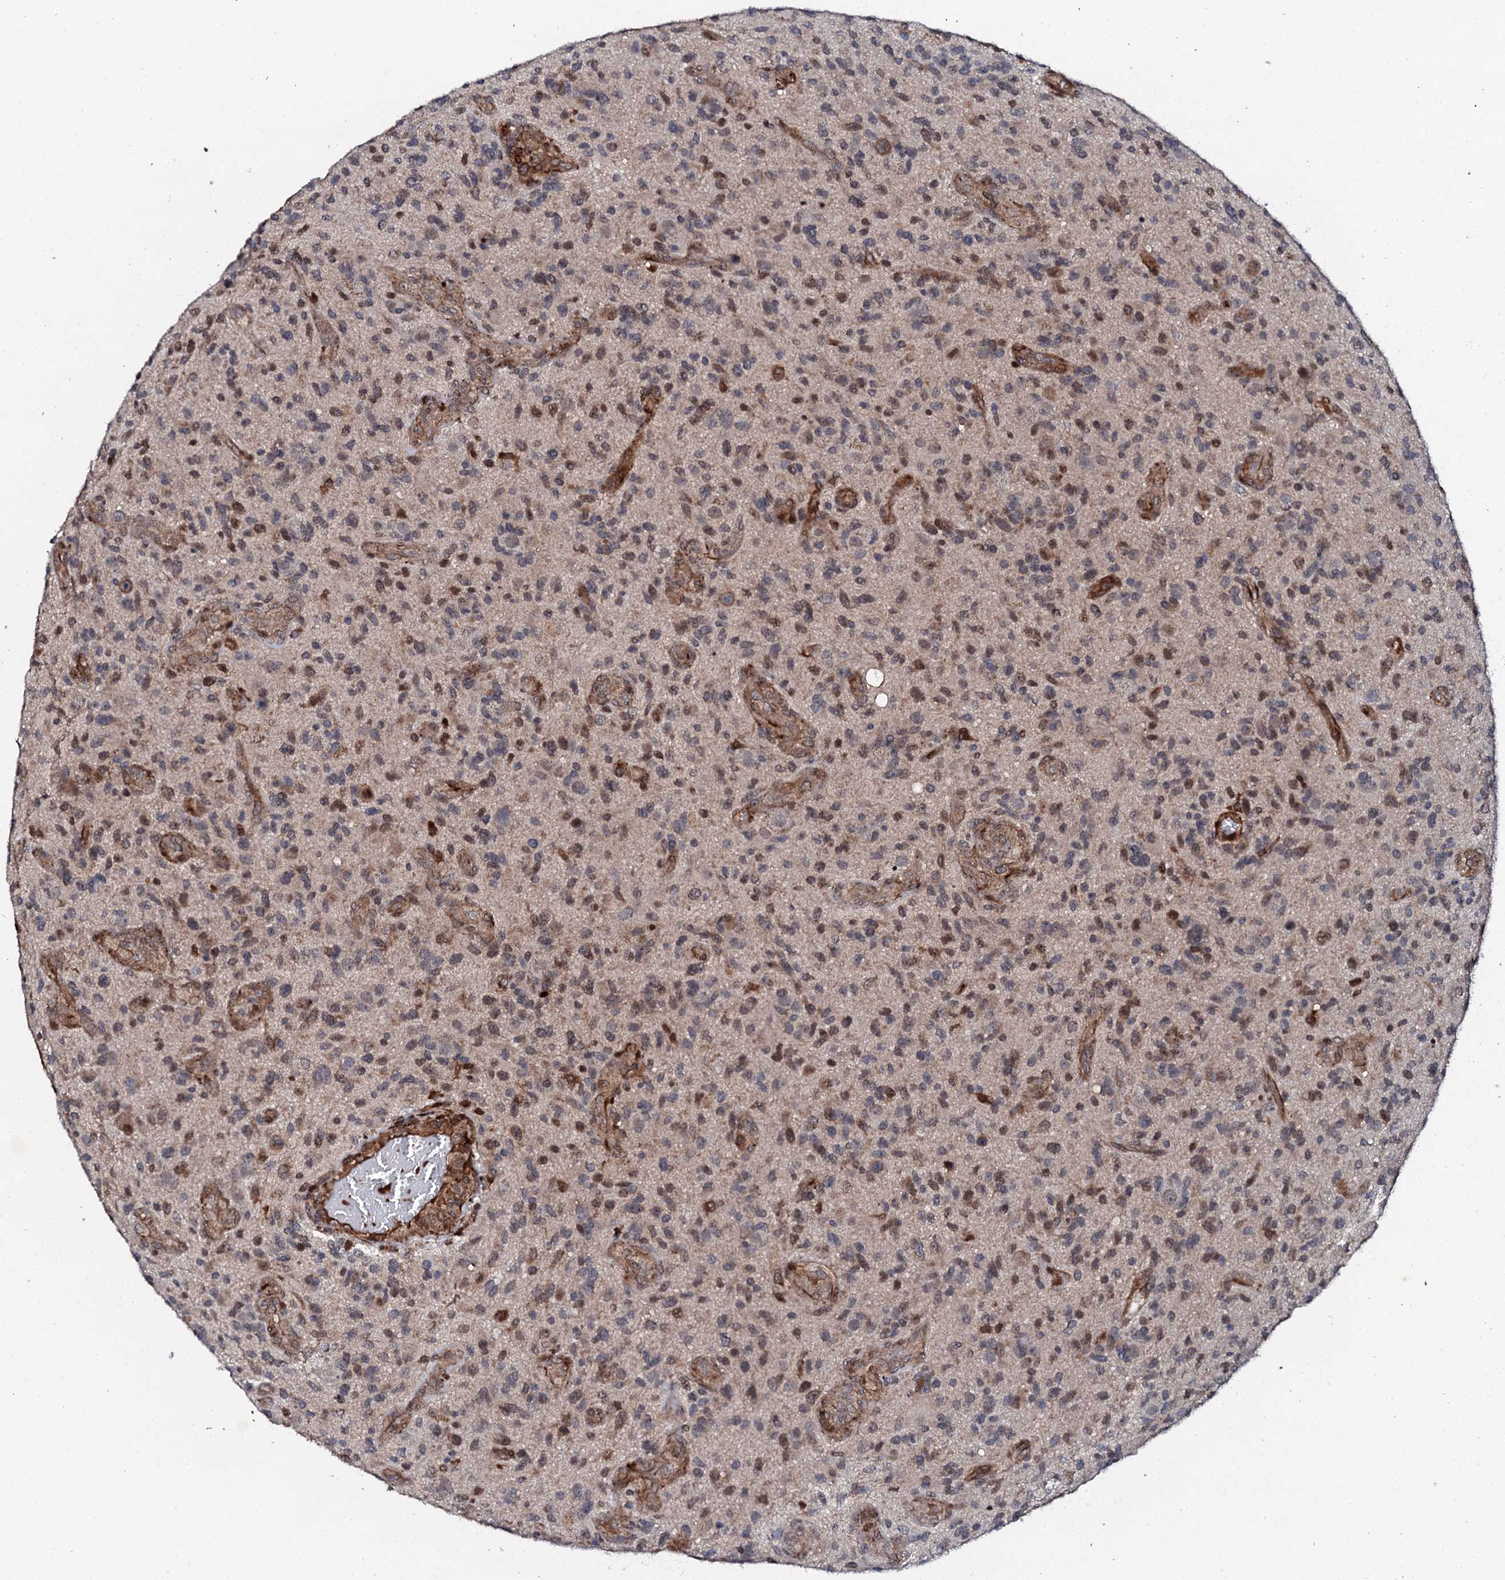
{"staining": {"intensity": "moderate", "quantity": "25%-75%", "location": "cytoplasmic/membranous,nuclear"}, "tissue": "glioma", "cell_type": "Tumor cells", "image_type": "cancer", "snomed": [{"axis": "morphology", "description": "Glioma, malignant, High grade"}, {"axis": "topography", "description": "Brain"}], "caption": "A medium amount of moderate cytoplasmic/membranous and nuclear expression is seen in approximately 25%-75% of tumor cells in glioma tissue.", "gene": "FAM111A", "patient": {"sex": "male", "age": 47}}